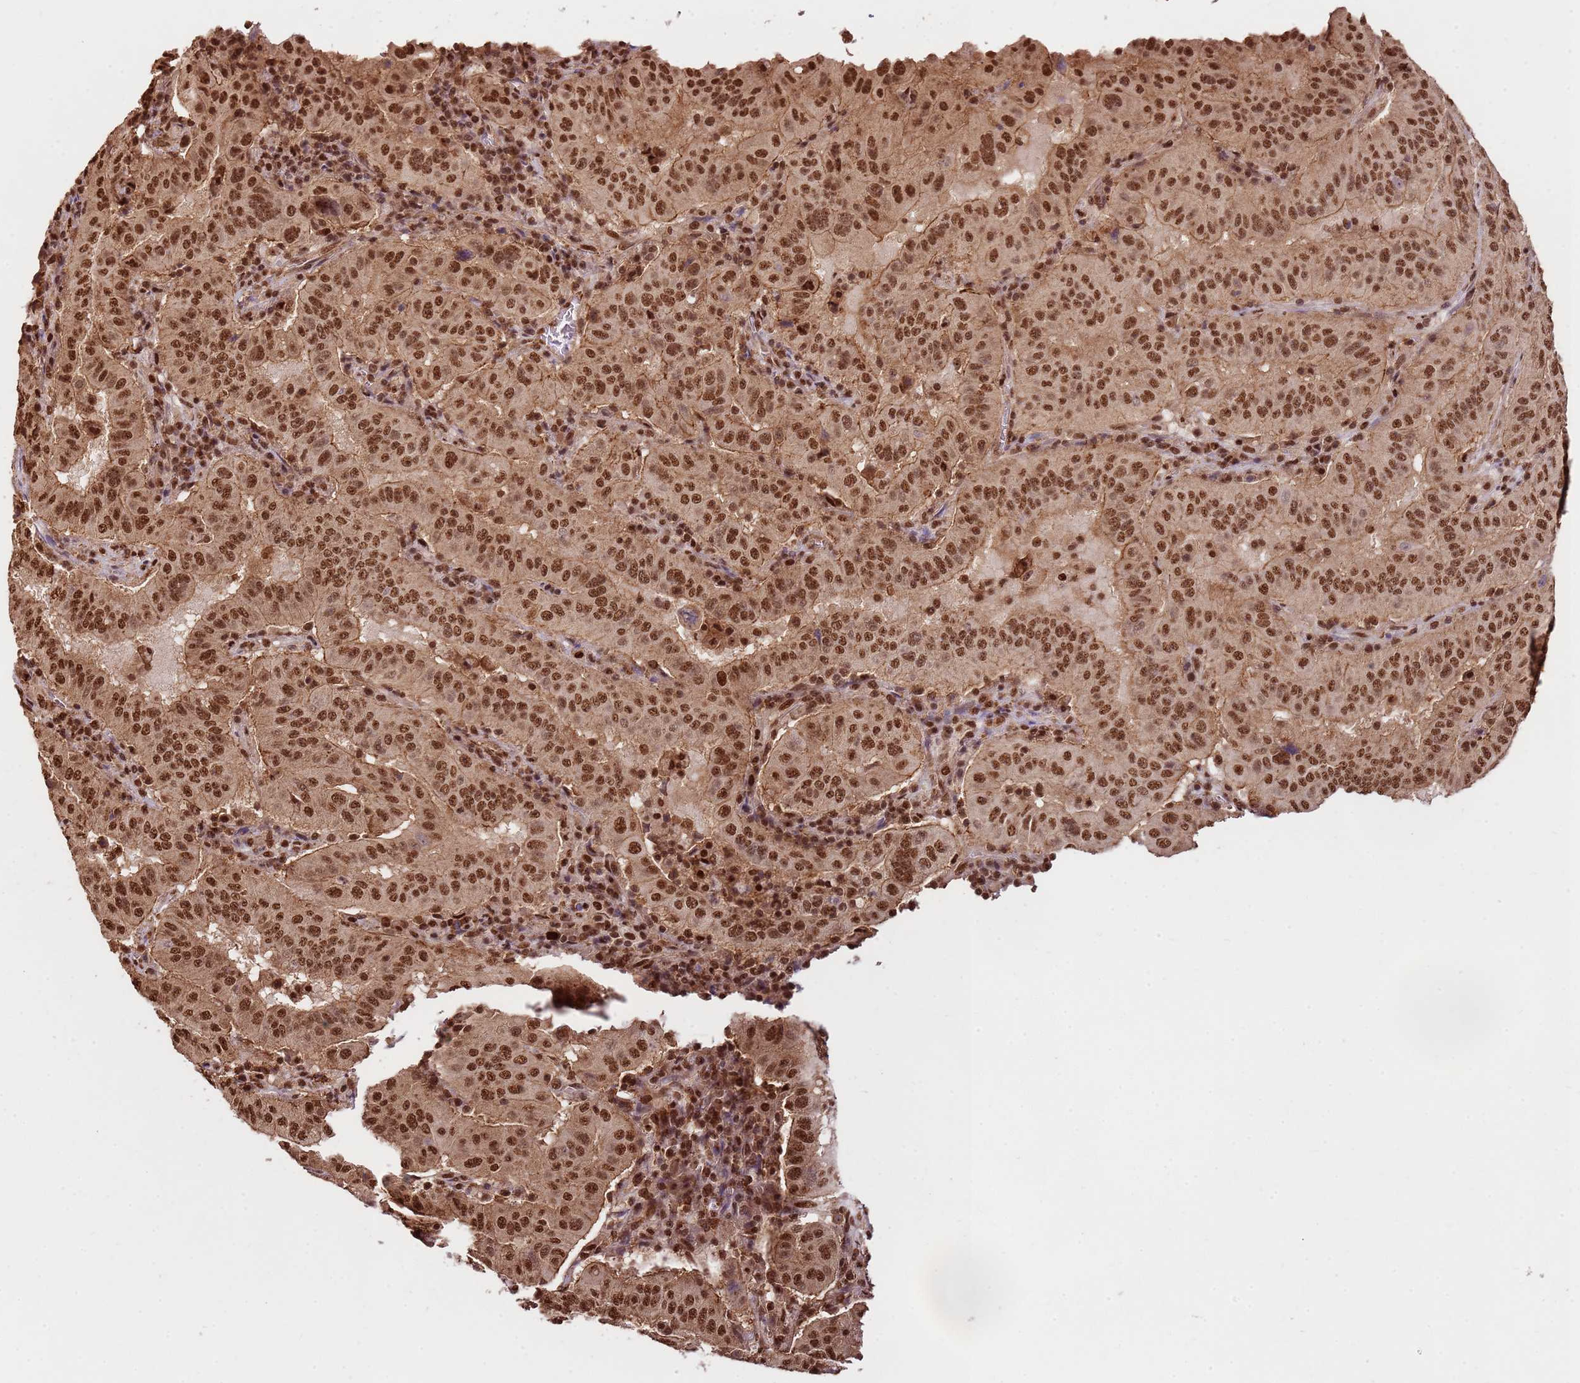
{"staining": {"intensity": "strong", "quantity": ">75%", "location": "nuclear"}, "tissue": "pancreatic cancer", "cell_type": "Tumor cells", "image_type": "cancer", "snomed": [{"axis": "morphology", "description": "Adenocarcinoma, NOS"}, {"axis": "topography", "description": "Pancreas"}], "caption": "A brown stain labels strong nuclear expression of a protein in adenocarcinoma (pancreatic) tumor cells. The staining was performed using DAB (3,3'-diaminobenzidine) to visualize the protein expression in brown, while the nuclei were stained in blue with hematoxylin (Magnification: 20x).", "gene": "ZBTB12", "patient": {"sex": "male", "age": 63}}